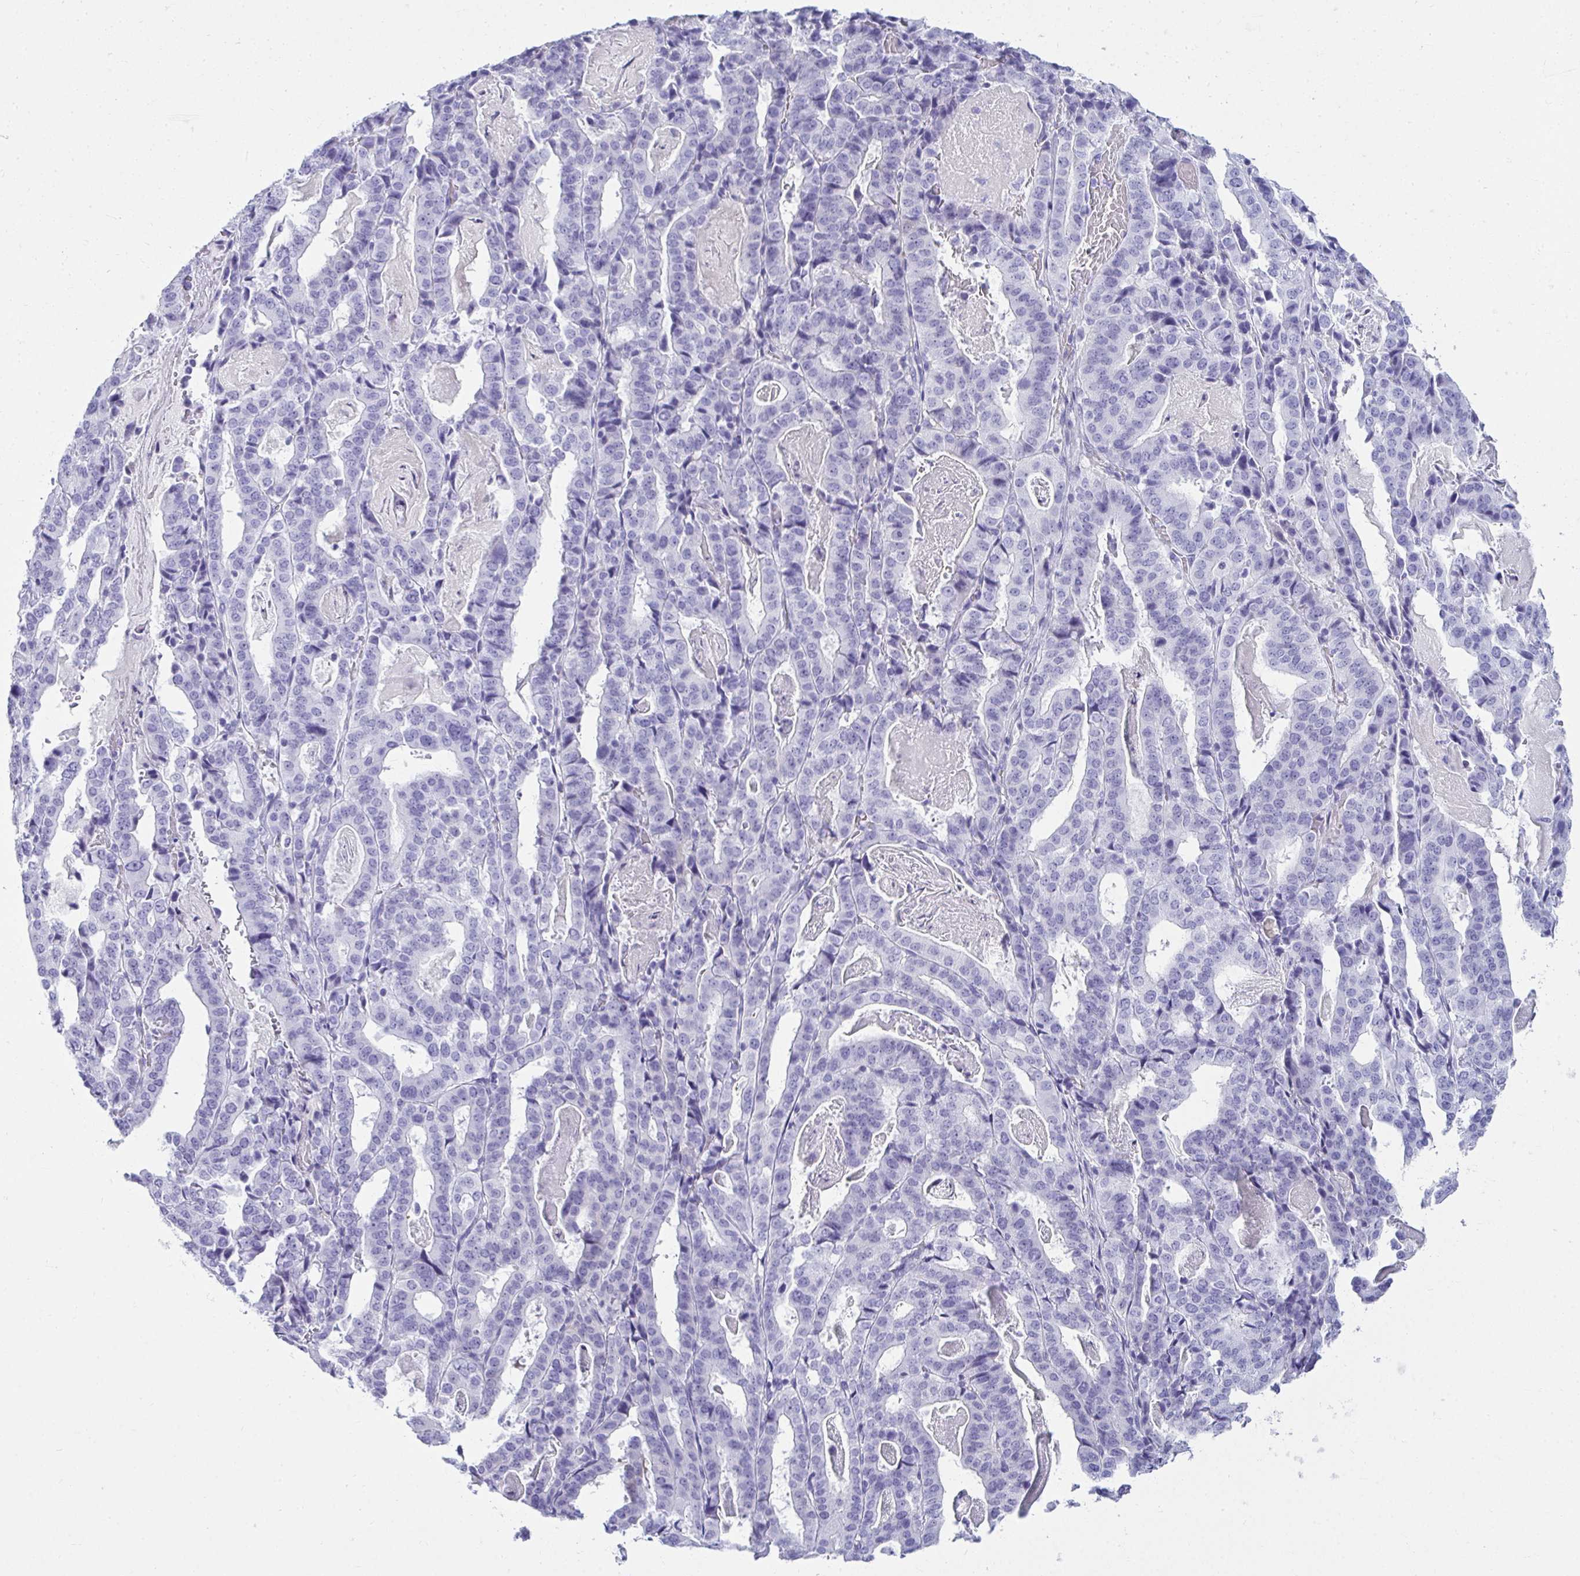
{"staining": {"intensity": "negative", "quantity": "none", "location": "none"}, "tissue": "stomach cancer", "cell_type": "Tumor cells", "image_type": "cancer", "snomed": [{"axis": "morphology", "description": "Adenocarcinoma, NOS"}, {"axis": "topography", "description": "Stomach"}], "caption": "Histopathology image shows no significant protein expression in tumor cells of adenocarcinoma (stomach). (DAB (3,3'-diaminobenzidine) IHC visualized using brightfield microscopy, high magnification).", "gene": "CLGN", "patient": {"sex": "male", "age": 48}}